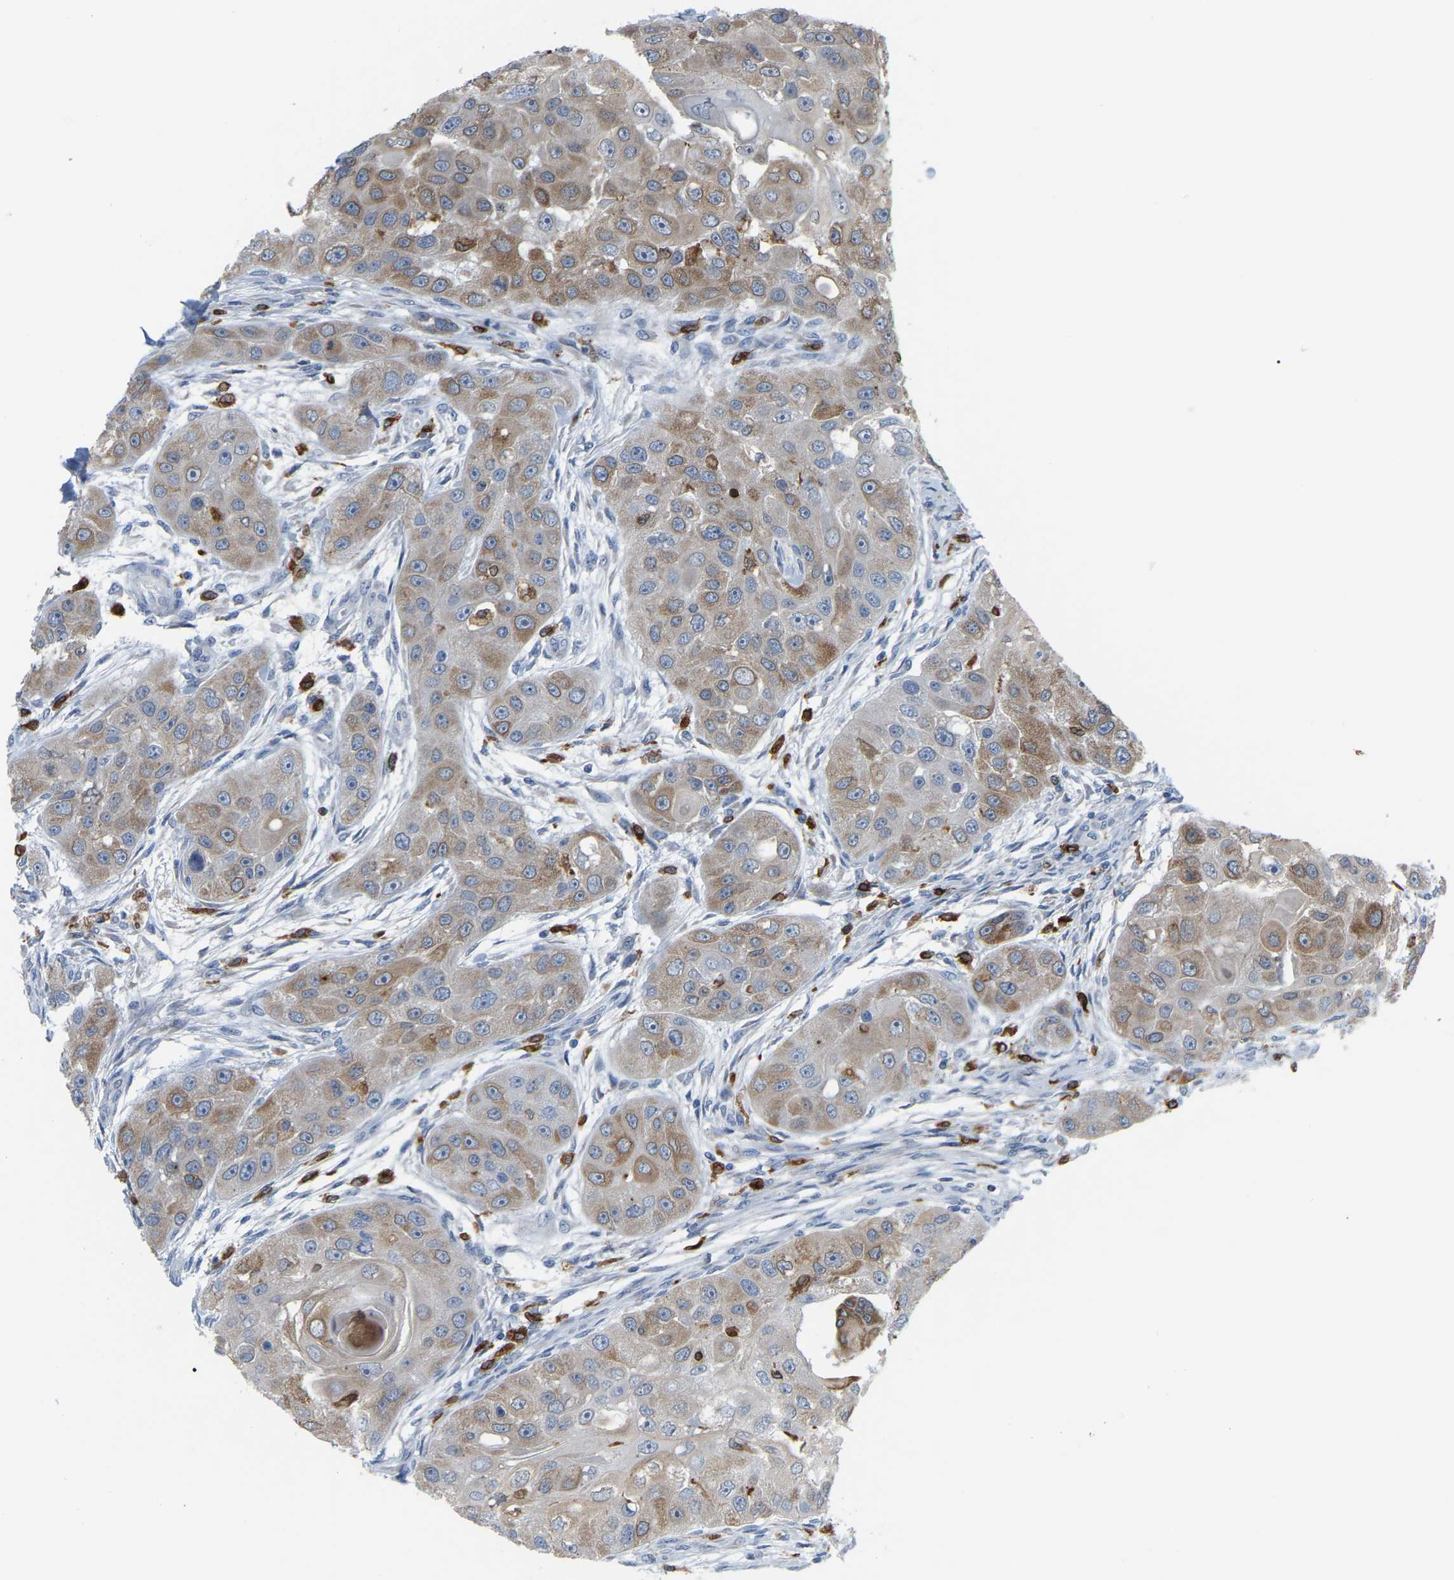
{"staining": {"intensity": "moderate", "quantity": ">75%", "location": "cytoplasmic/membranous"}, "tissue": "head and neck cancer", "cell_type": "Tumor cells", "image_type": "cancer", "snomed": [{"axis": "morphology", "description": "Normal tissue, NOS"}, {"axis": "morphology", "description": "Squamous cell carcinoma, NOS"}, {"axis": "topography", "description": "Skeletal muscle"}, {"axis": "topography", "description": "Head-Neck"}], "caption": "Head and neck cancer (squamous cell carcinoma) stained for a protein reveals moderate cytoplasmic/membranous positivity in tumor cells.", "gene": "PTGS1", "patient": {"sex": "male", "age": 51}}